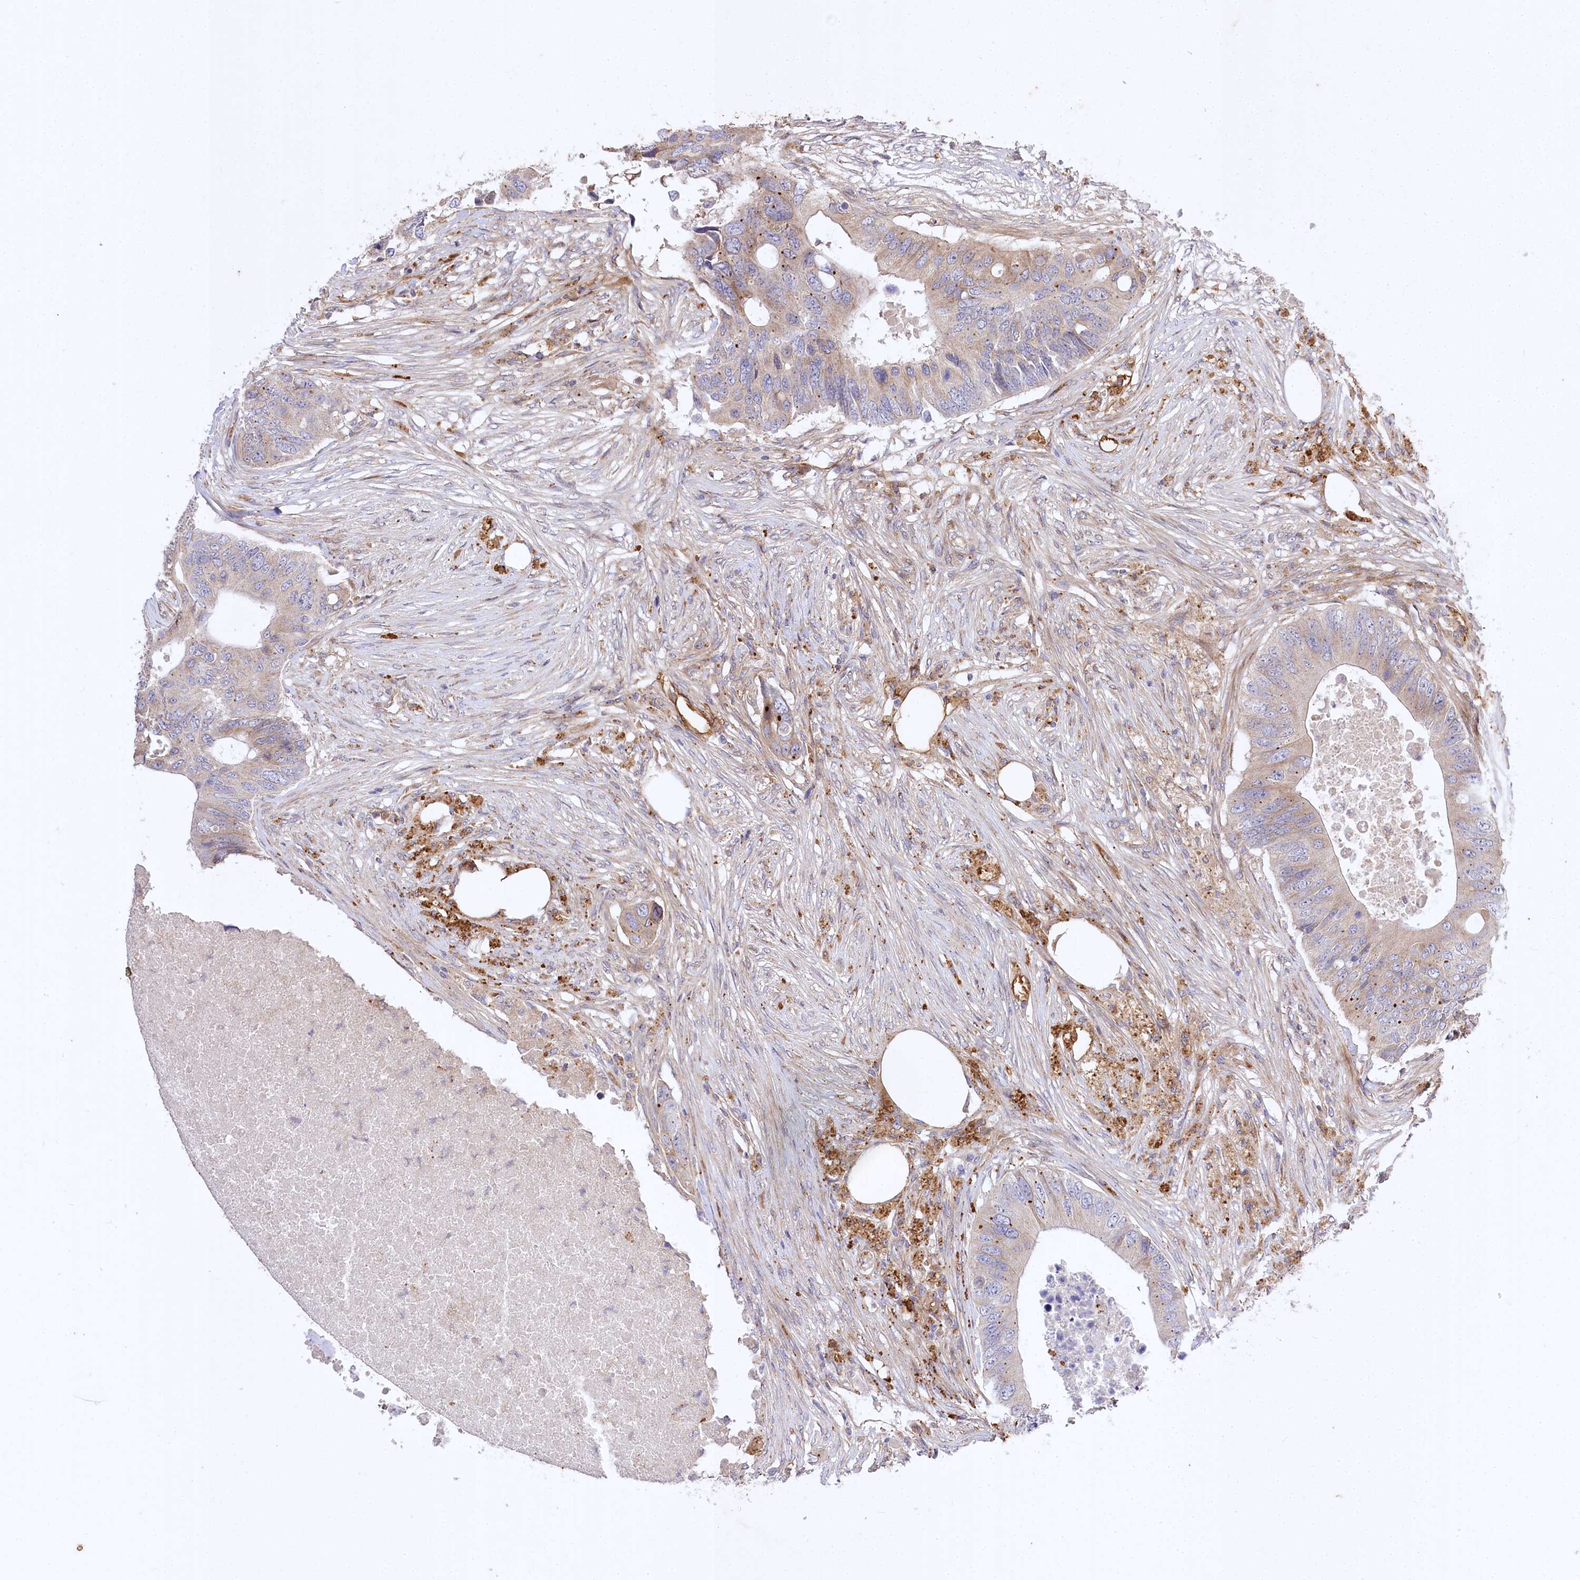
{"staining": {"intensity": "weak", "quantity": "<25%", "location": "cytoplasmic/membranous"}, "tissue": "colorectal cancer", "cell_type": "Tumor cells", "image_type": "cancer", "snomed": [{"axis": "morphology", "description": "Adenocarcinoma, NOS"}, {"axis": "topography", "description": "Colon"}], "caption": "Protein analysis of colorectal cancer (adenocarcinoma) demonstrates no significant positivity in tumor cells.", "gene": "TRUB1", "patient": {"sex": "male", "age": 71}}